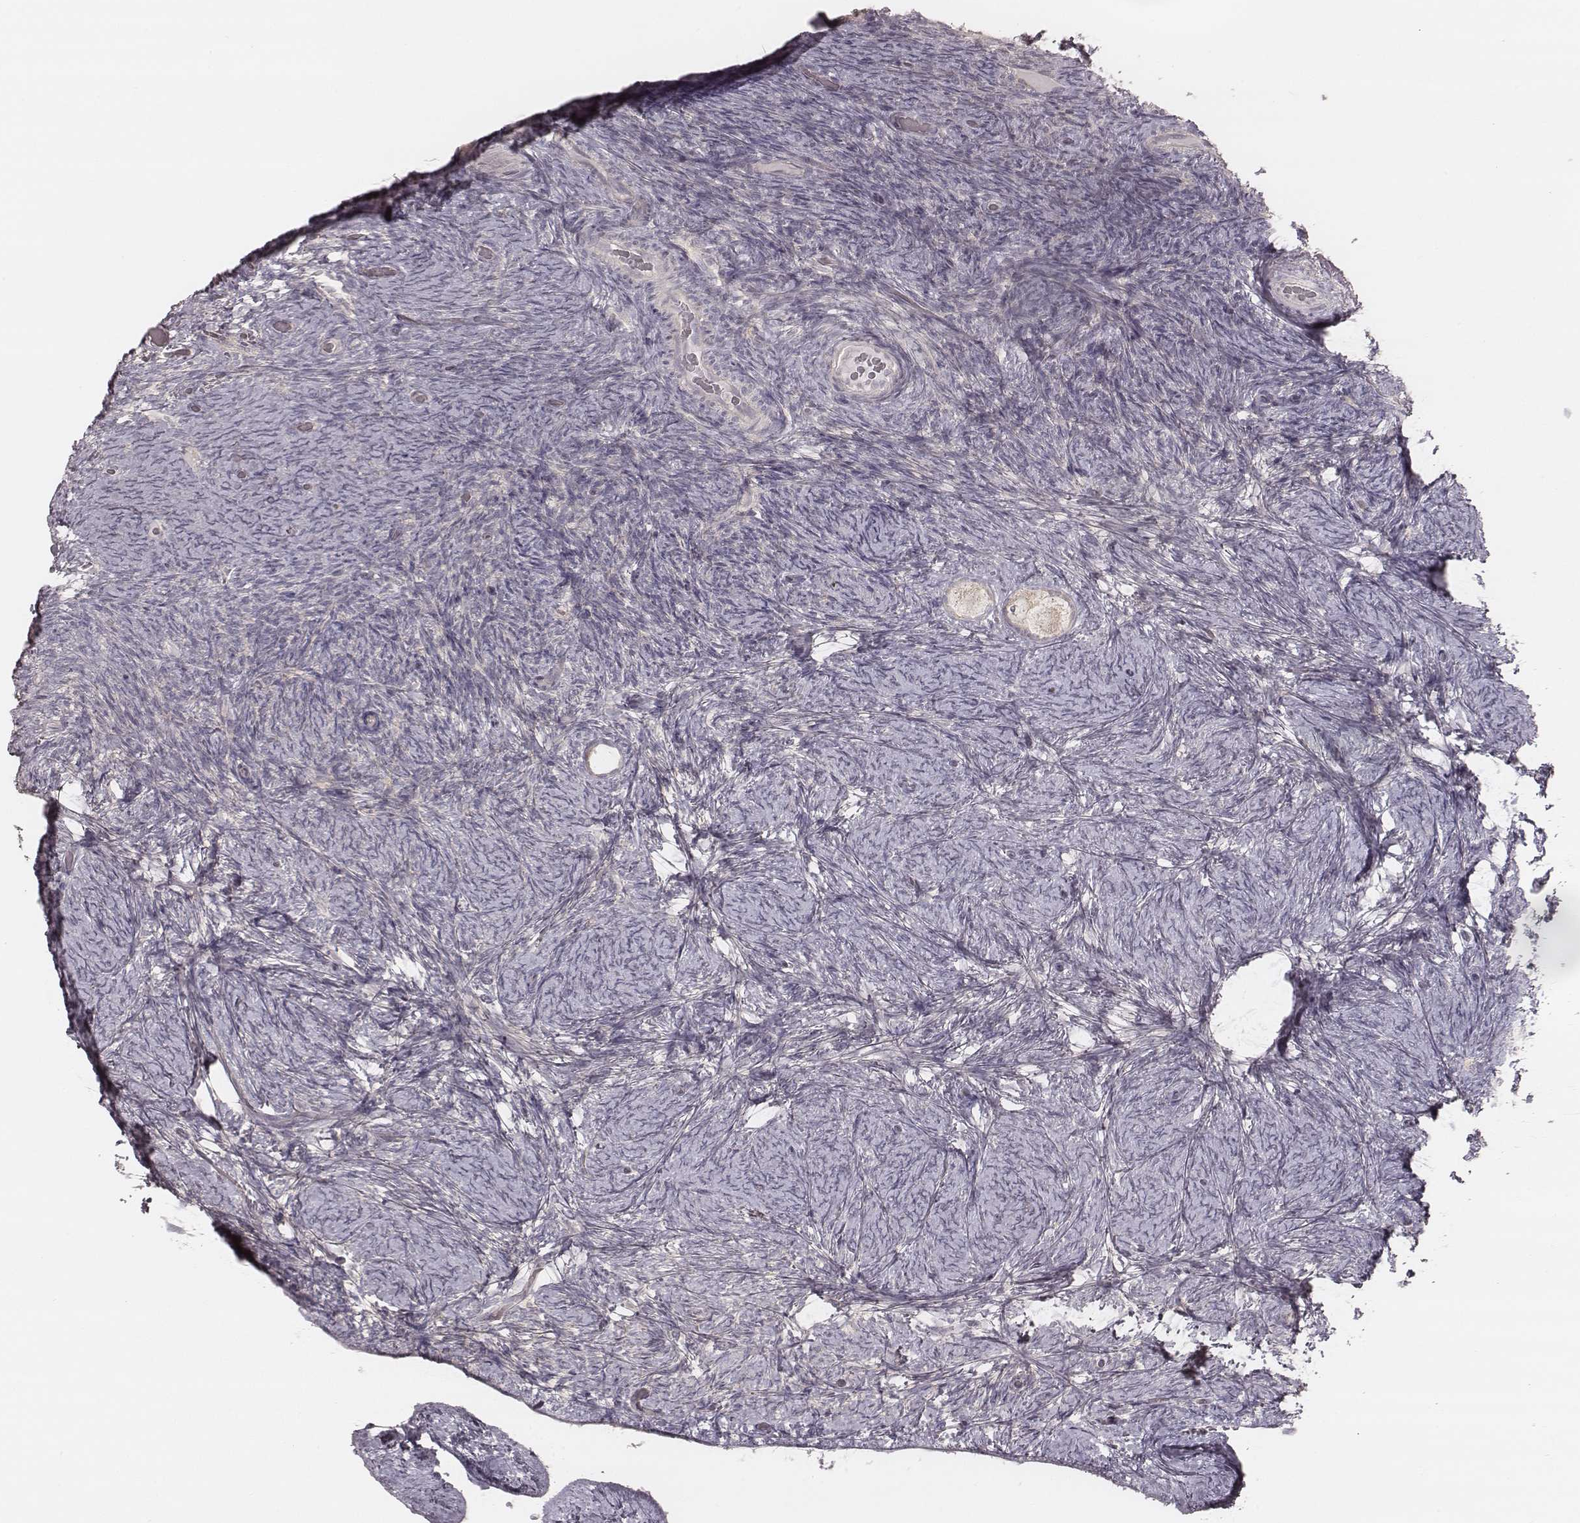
{"staining": {"intensity": "weak", "quantity": ">75%", "location": "cytoplasmic/membranous"}, "tissue": "ovary", "cell_type": "Follicle cells", "image_type": "normal", "snomed": [{"axis": "morphology", "description": "Normal tissue, NOS"}, {"axis": "topography", "description": "Ovary"}], "caption": "Ovary was stained to show a protein in brown. There is low levels of weak cytoplasmic/membranous expression in about >75% of follicle cells. The protein of interest is shown in brown color, while the nuclei are stained blue.", "gene": "TDRD5", "patient": {"sex": "female", "age": 34}}